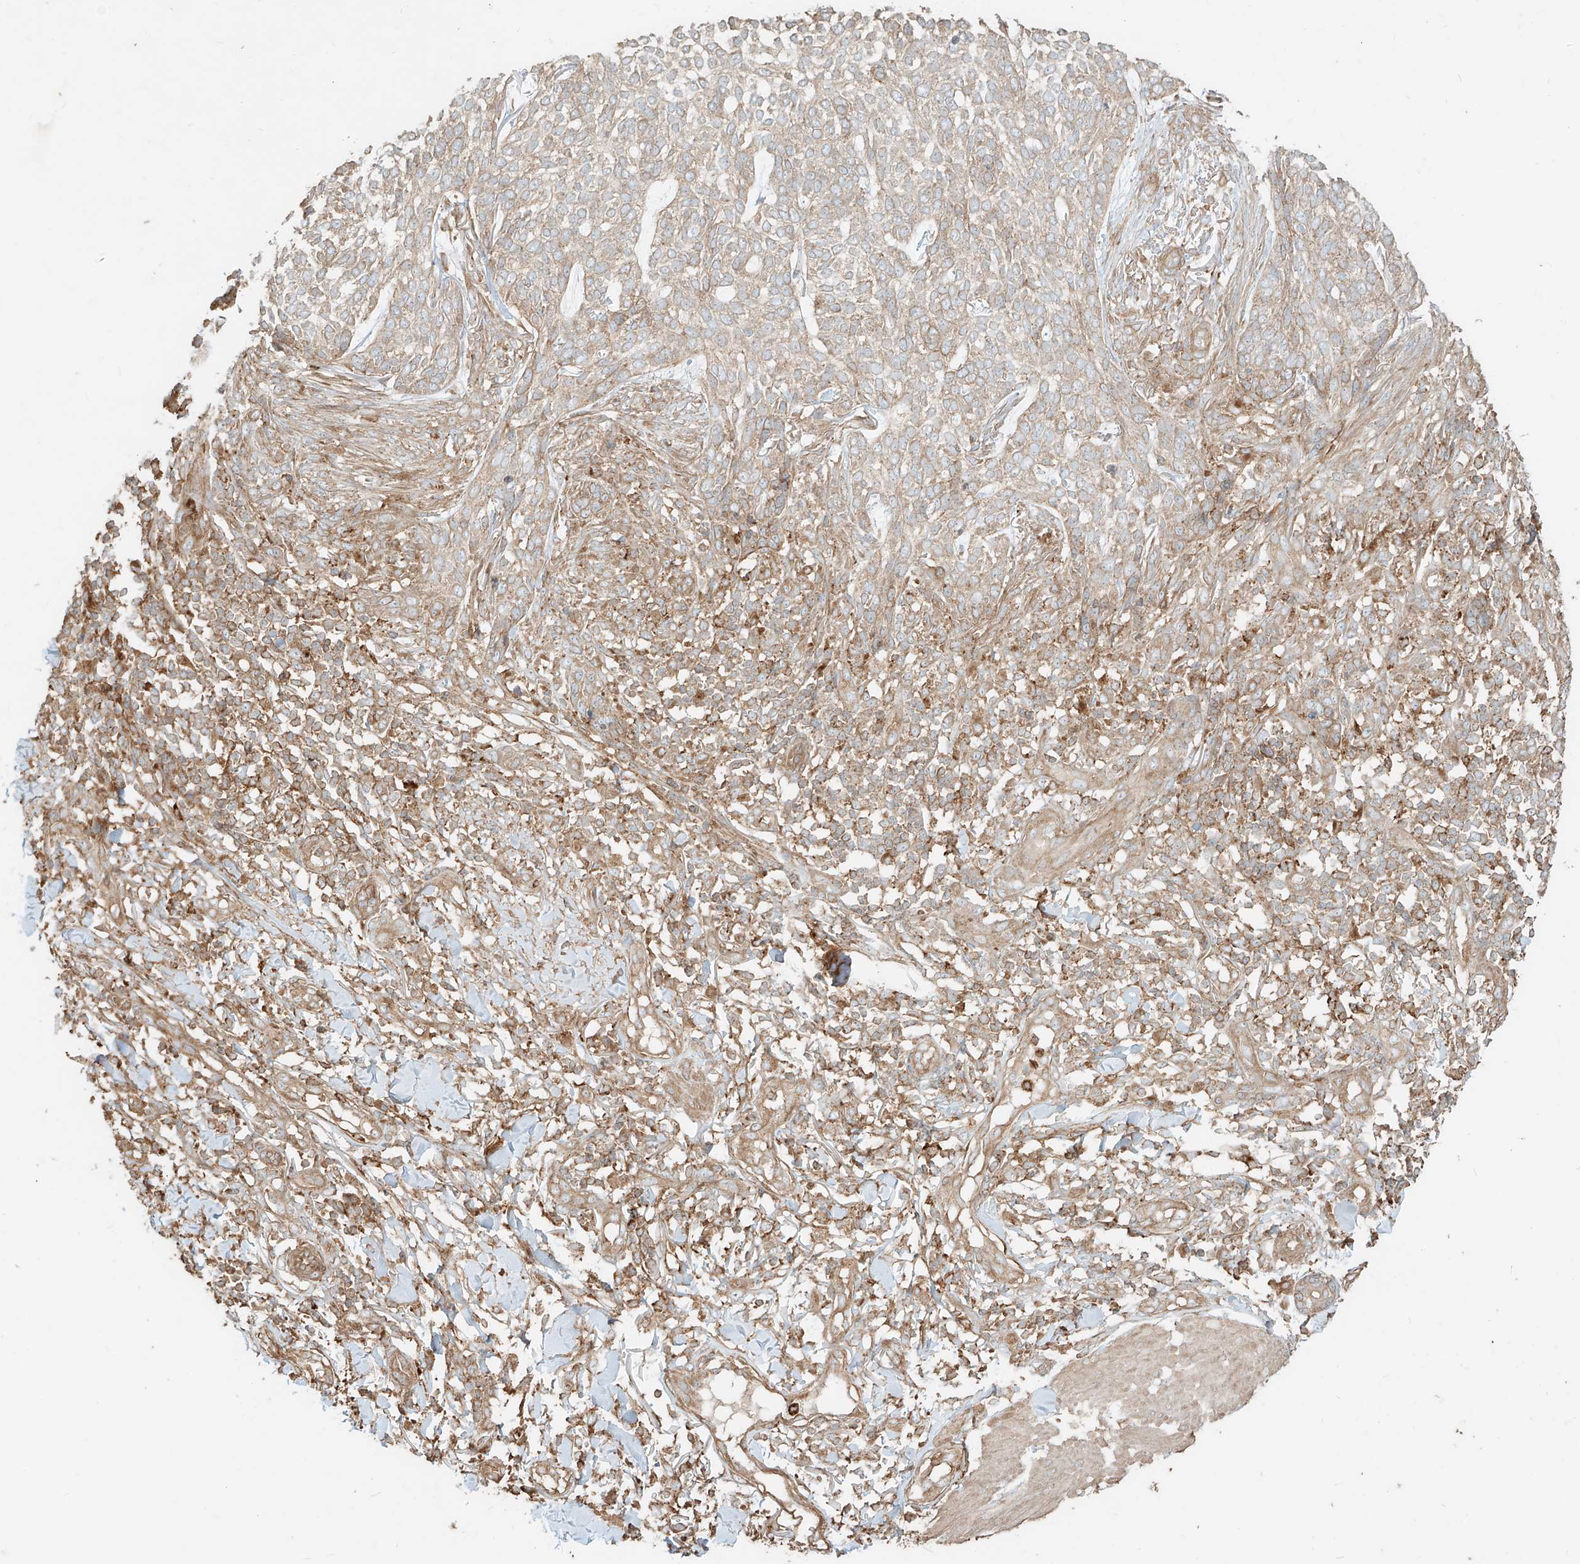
{"staining": {"intensity": "weak", "quantity": "25%-75%", "location": "cytoplasmic/membranous"}, "tissue": "skin cancer", "cell_type": "Tumor cells", "image_type": "cancer", "snomed": [{"axis": "morphology", "description": "Basal cell carcinoma"}, {"axis": "topography", "description": "Skin"}], "caption": "Tumor cells show low levels of weak cytoplasmic/membranous expression in about 25%-75% of cells in human skin basal cell carcinoma.", "gene": "CCDC115", "patient": {"sex": "female", "age": 64}}